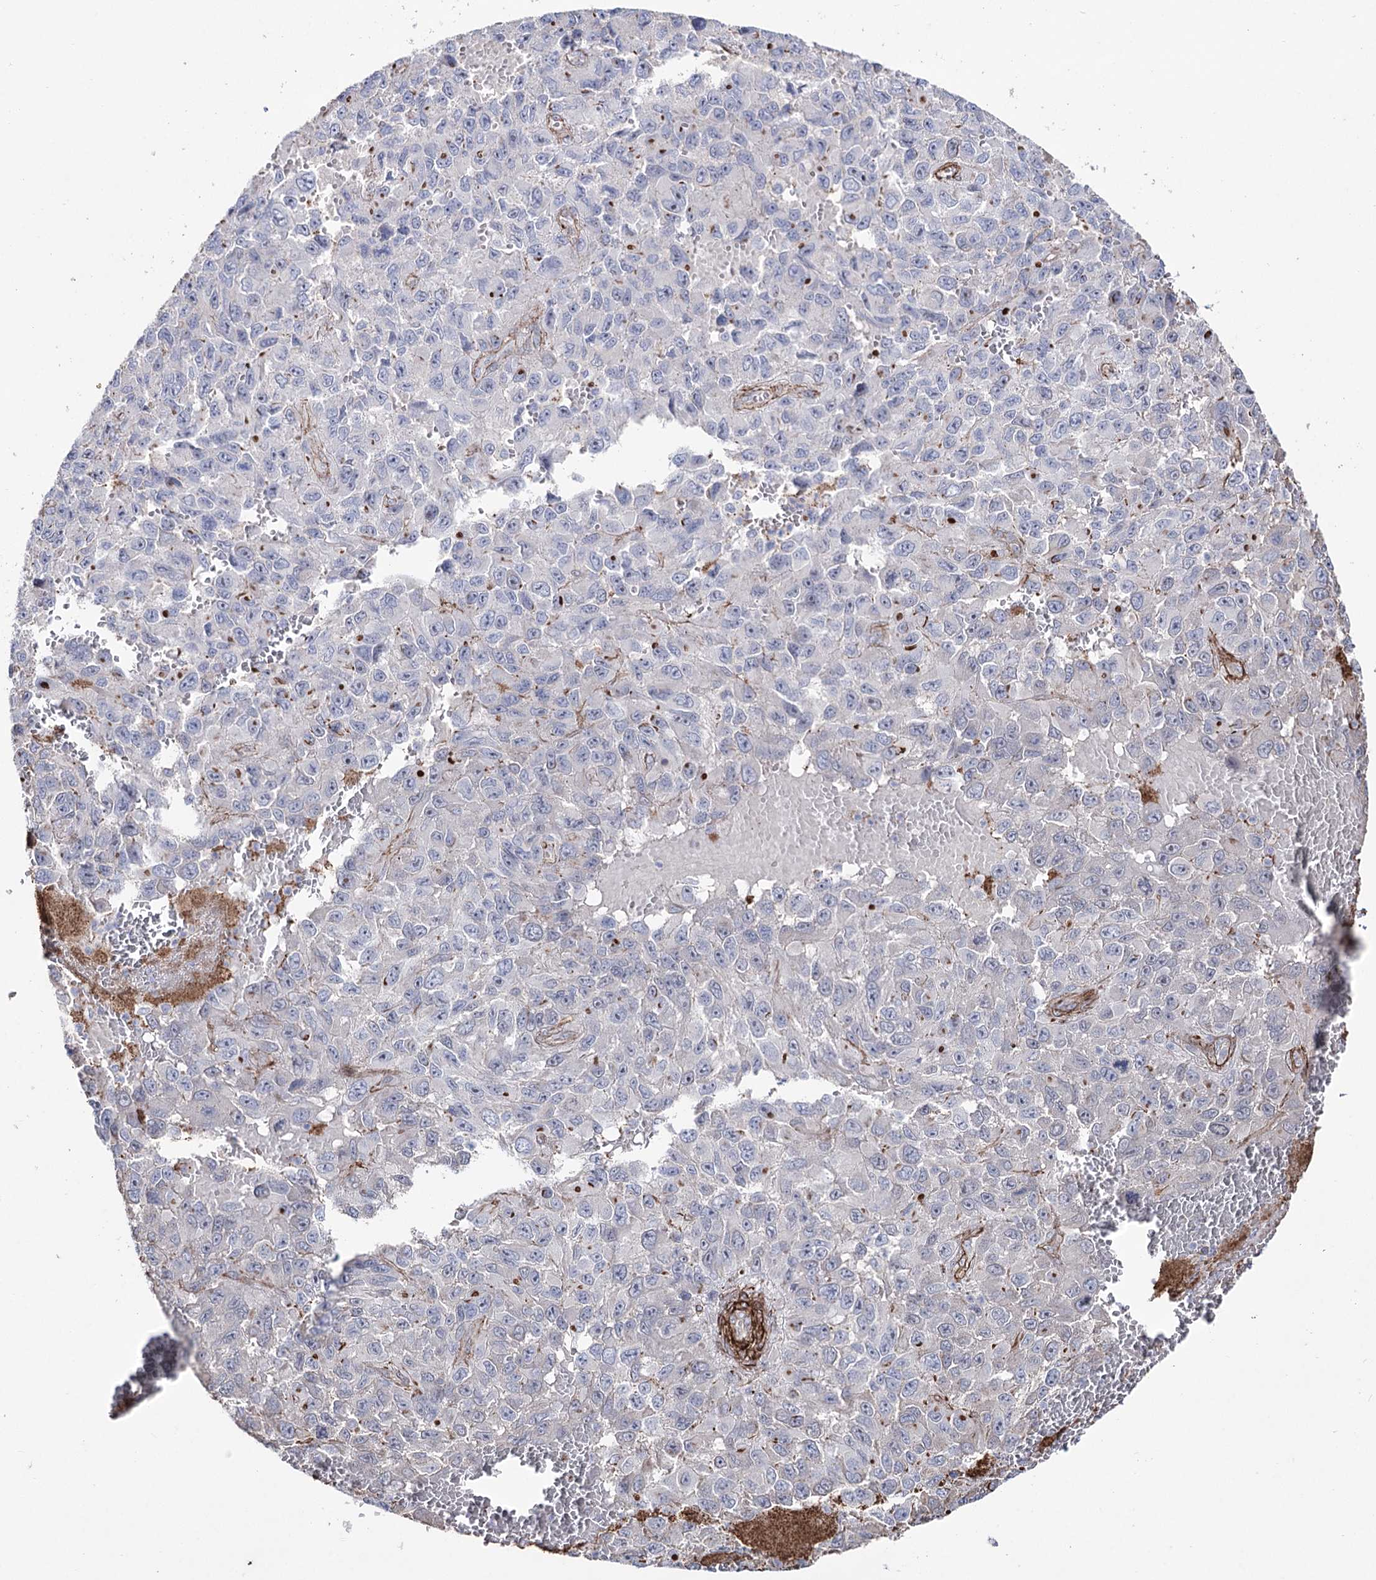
{"staining": {"intensity": "negative", "quantity": "none", "location": "none"}, "tissue": "melanoma", "cell_type": "Tumor cells", "image_type": "cancer", "snomed": [{"axis": "morphology", "description": "Normal tissue, NOS"}, {"axis": "morphology", "description": "Malignant melanoma, NOS"}, {"axis": "topography", "description": "Skin"}], "caption": "Histopathology image shows no significant protein expression in tumor cells of malignant melanoma. (DAB (3,3'-diaminobenzidine) IHC visualized using brightfield microscopy, high magnification).", "gene": "ARHGAP20", "patient": {"sex": "female", "age": 96}}